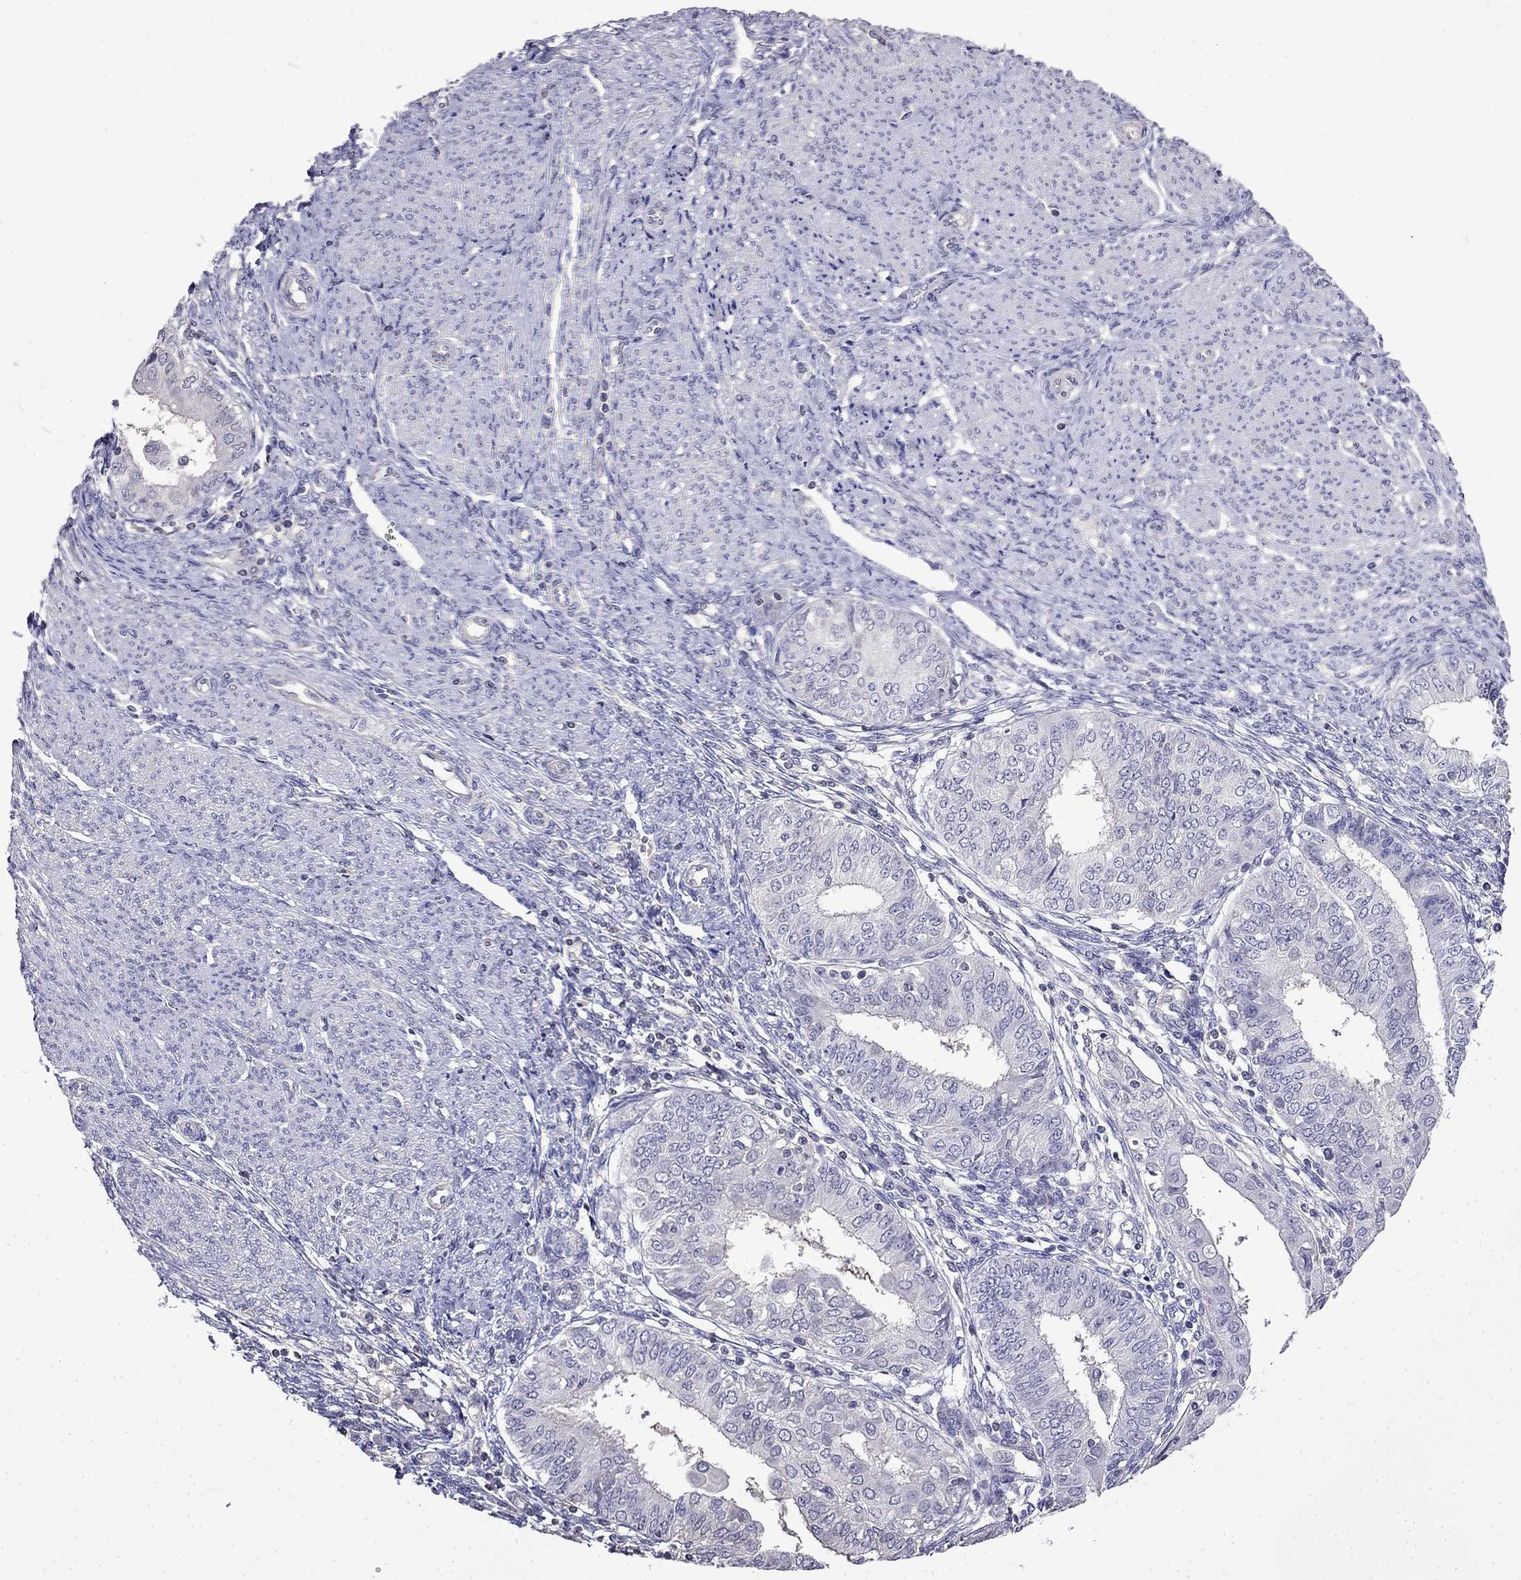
{"staining": {"intensity": "negative", "quantity": "none", "location": "none"}, "tissue": "endometrial cancer", "cell_type": "Tumor cells", "image_type": "cancer", "snomed": [{"axis": "morphology", "description": "Adenocarcinoma, NOS"}, {"axis": "topography", "description": "Endometrium"}], "caption": "Immunohistochemical staining of human endometrial adenocarcinoma reveals no significant staining in tumor cells. The staining was performed using DAB to visualize the protein expression in brown, while the nuclei were stained in blue with hematoxylin (Magnification: 20x).", "gene": "GUCA1B", "patient": {"sex": "female", "age": 68}}